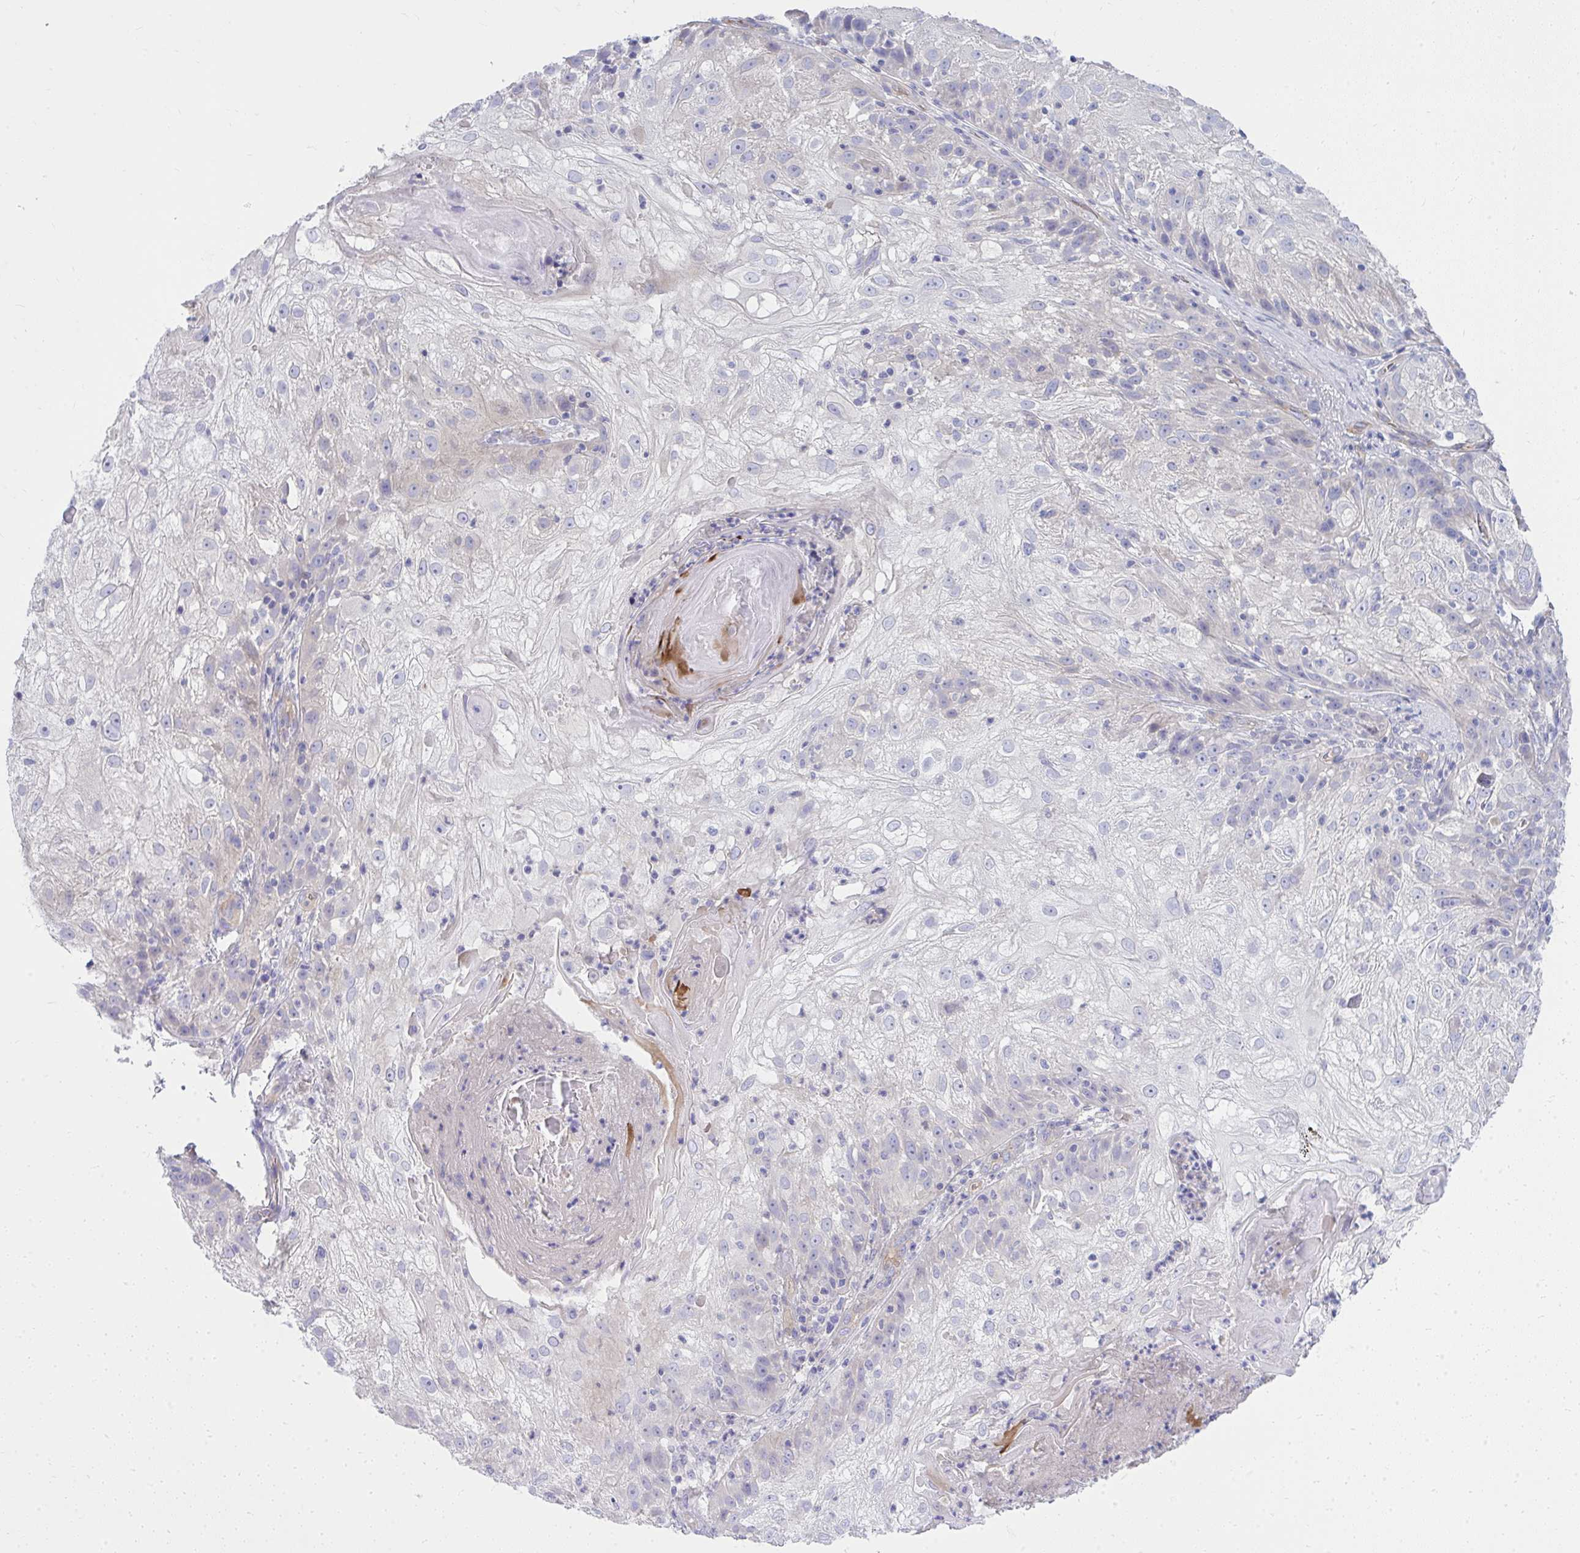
{"staining": {"intensity": "negative", "quantity": "none", "location": "none"}, "tissue": "skin cancer", "cell_type": "Tumor cells", "image_type": "cancer", "snomed": [{"axis": "morphology", "description": "Normal tissue, NOS"}, {"axis": "morphology", "description": "Squamous cell carcinoma, NOS"}, {"axis": "topography", "description": "Skin"}], "caption": "Immunohistochemical staining of human skin cancer (squamous cell carcinoma) demonstrates no significant positivity in tumor cells.", "gene": "LRRC36", "patient": {"sex": "female", "age": 83}}